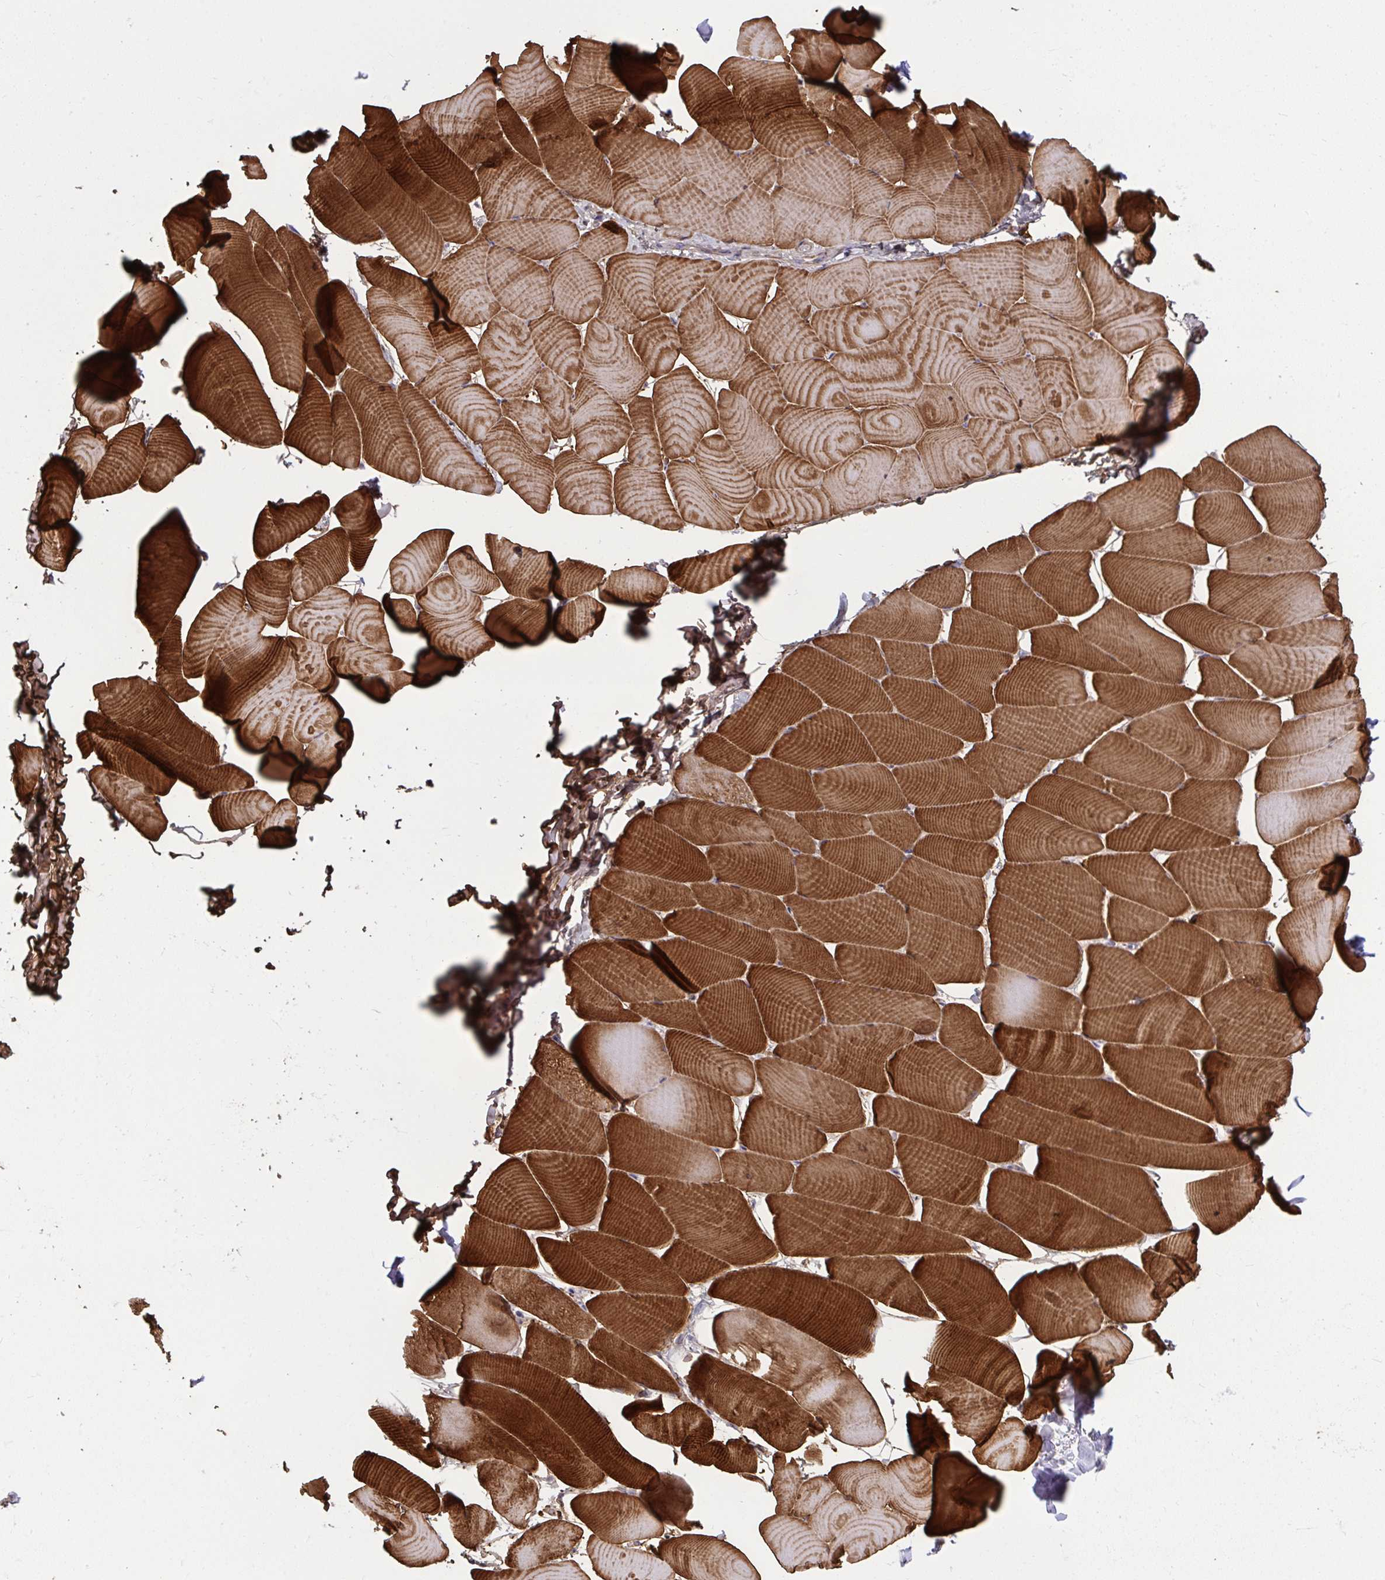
{"staining": {"intensity": "strong", "quantity": ">75%", "location": "cytoplasmic/membranous"}, "tissue": "skeletal muscle", "cell_type": "Myocytes", "image_type": "normal", "snomed": [{"axis": "morphology", "description": "Normal tissue, NOS"}, {"axis": "topography", "description": "Skeletal muscle"}], "caption": "IHC (DAB) staining of benign human skeletal muscle exhibits strong cytoplasmic/membranous protein staining in about >75% of myocytes.", "gene": "PIGZ", "patient": {"sex": "male", "age": 25}}